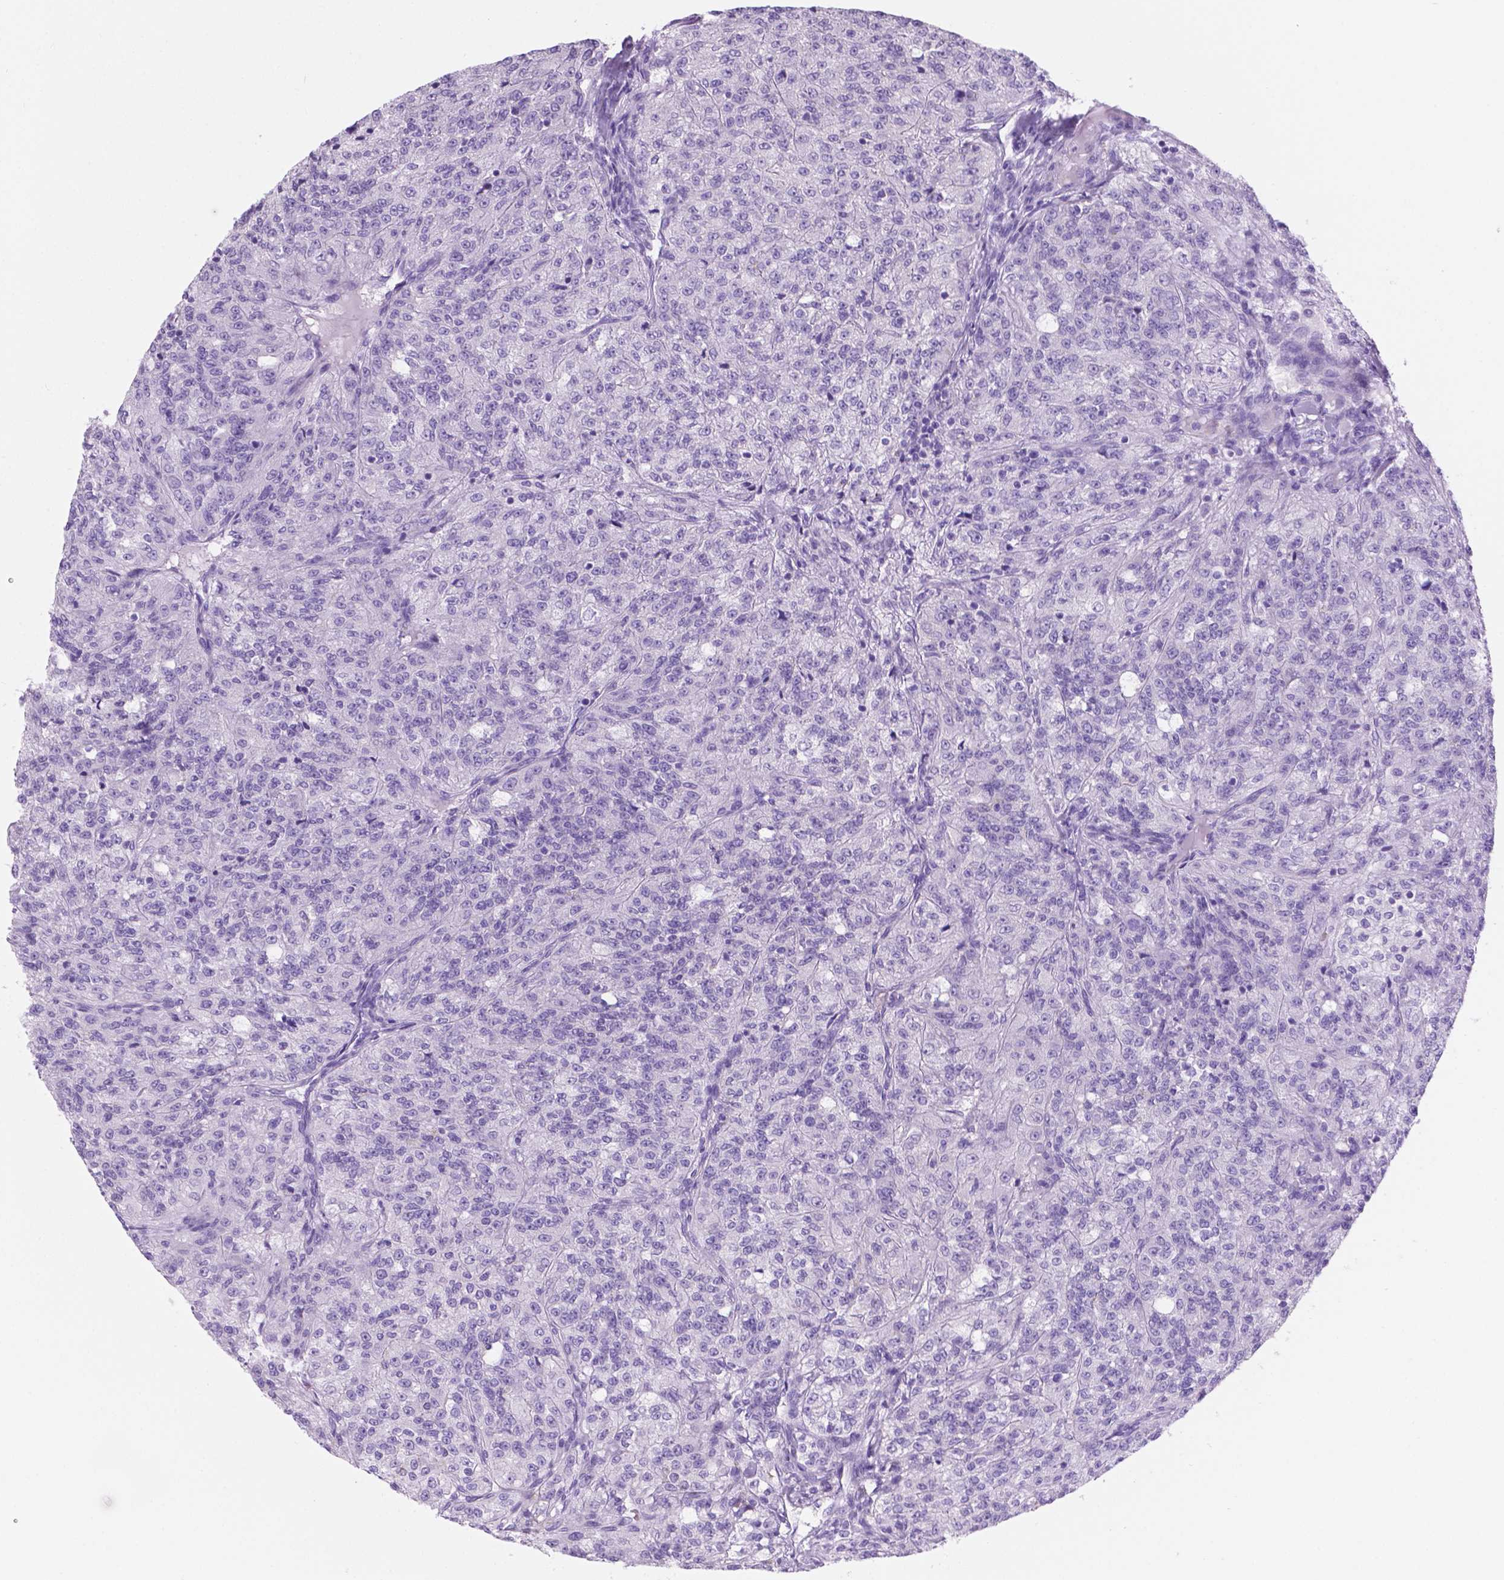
{"staining": {"intensity": "negative", "quantity": "none", "location": "none"}, "tissue": "renal cancer", "cell_type": "Tumor cells", "image_type": "cancer", "snomed": [{"axis": "morphology", "description": "Adenocarcinoma, NOS"}, {"axis": "topography", "description": "Kidney"}], "caption": "This is an immunohistochemistry histopathology image of renal adenocarcinoma. There is no positivity in tumor cells.", "gene": "GRIN2B", "patient": {"sex": "female", "age": 63}}